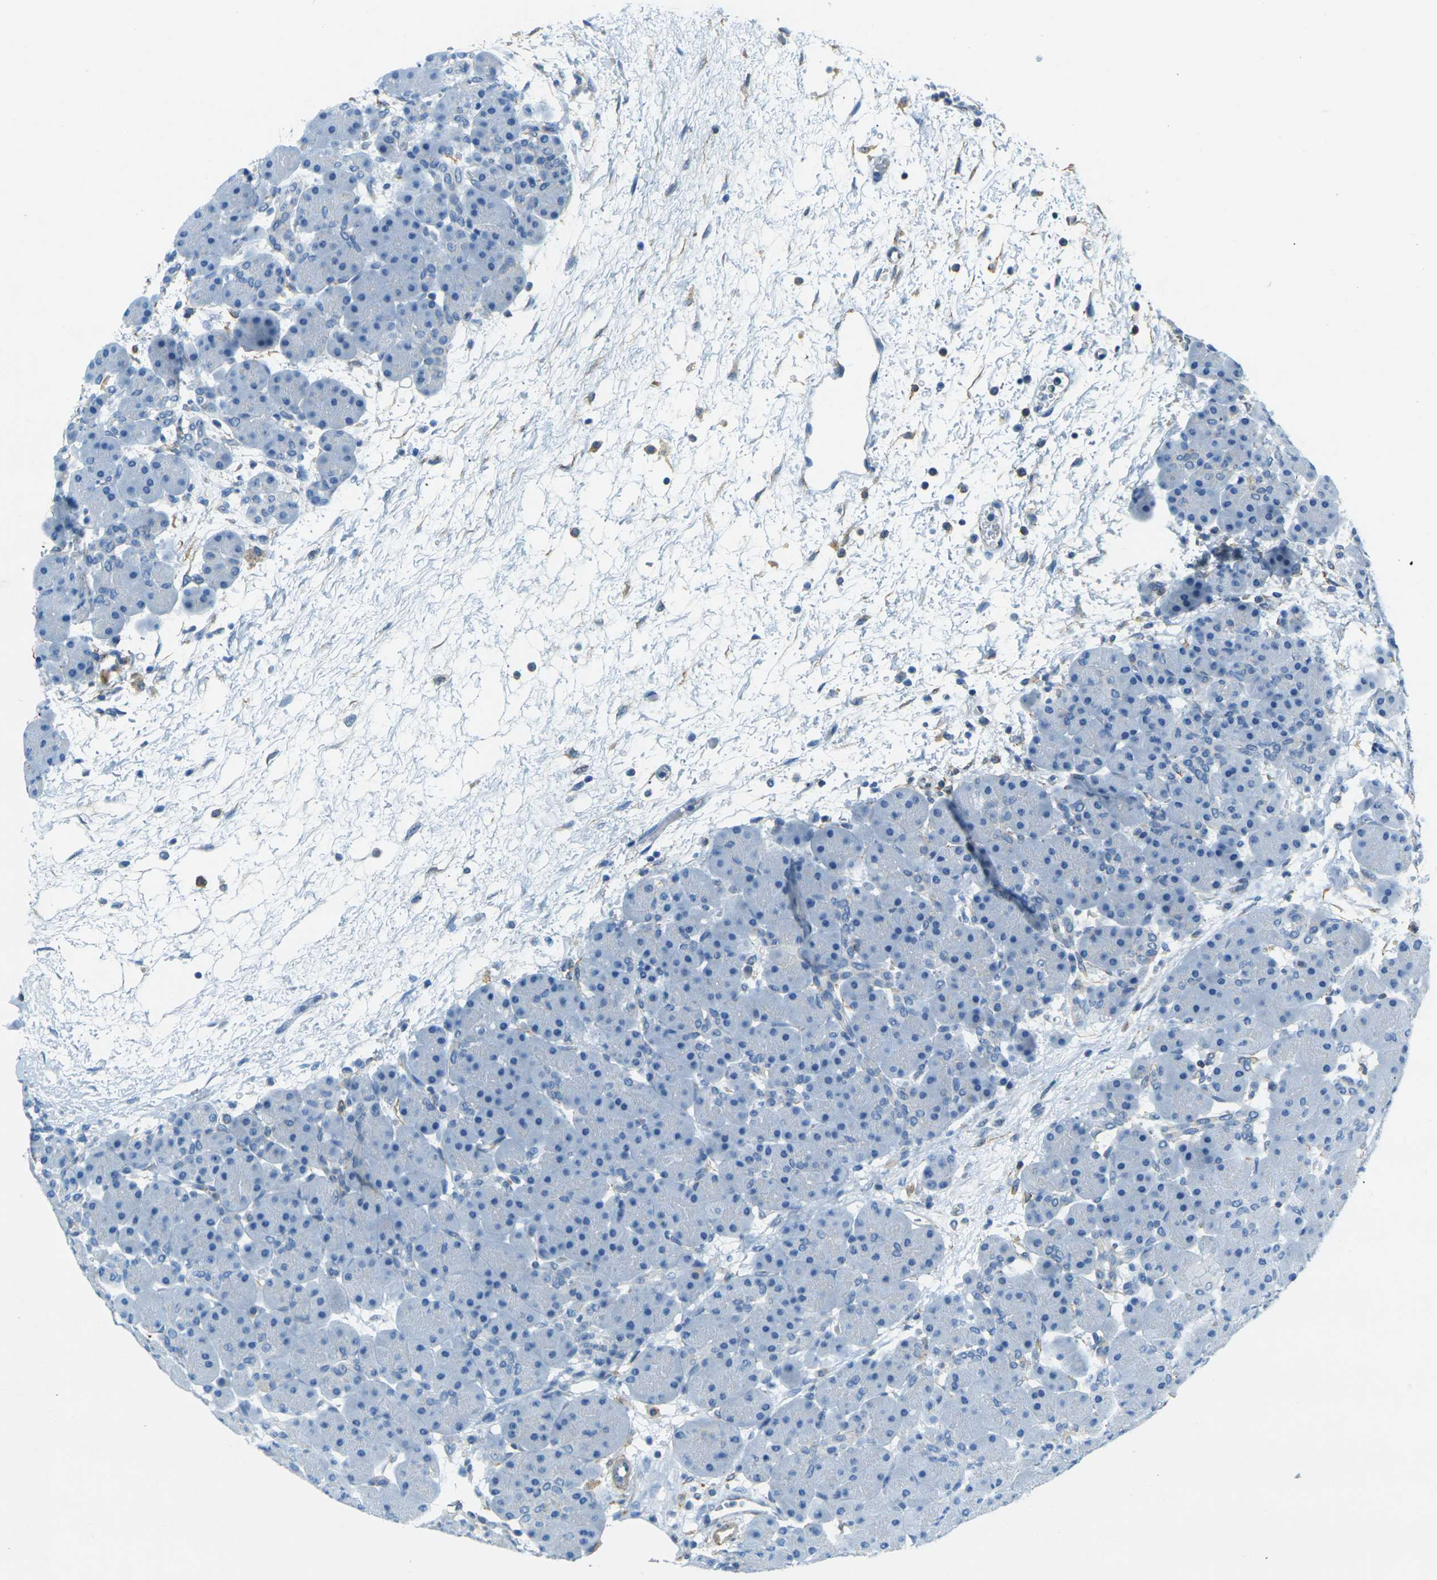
{"staining": {"intensity": "negative", "quantity": "none", "location": "none"}, "tissue": "pancreas", "cell_type": "Exocrine glandular cells", "image_type": "normal", "snomed": [{"axis": "morphology", "description": "Normal tissue, NOS"}, {"axis": "topography", "description": "Pancreas"}], "caption": "Immunohistochemistry of benign pancreas exhibits no staining in exocrine glandular cells.", "gene": "SORT1", "patient": {"sex": "male", "age": 66}}